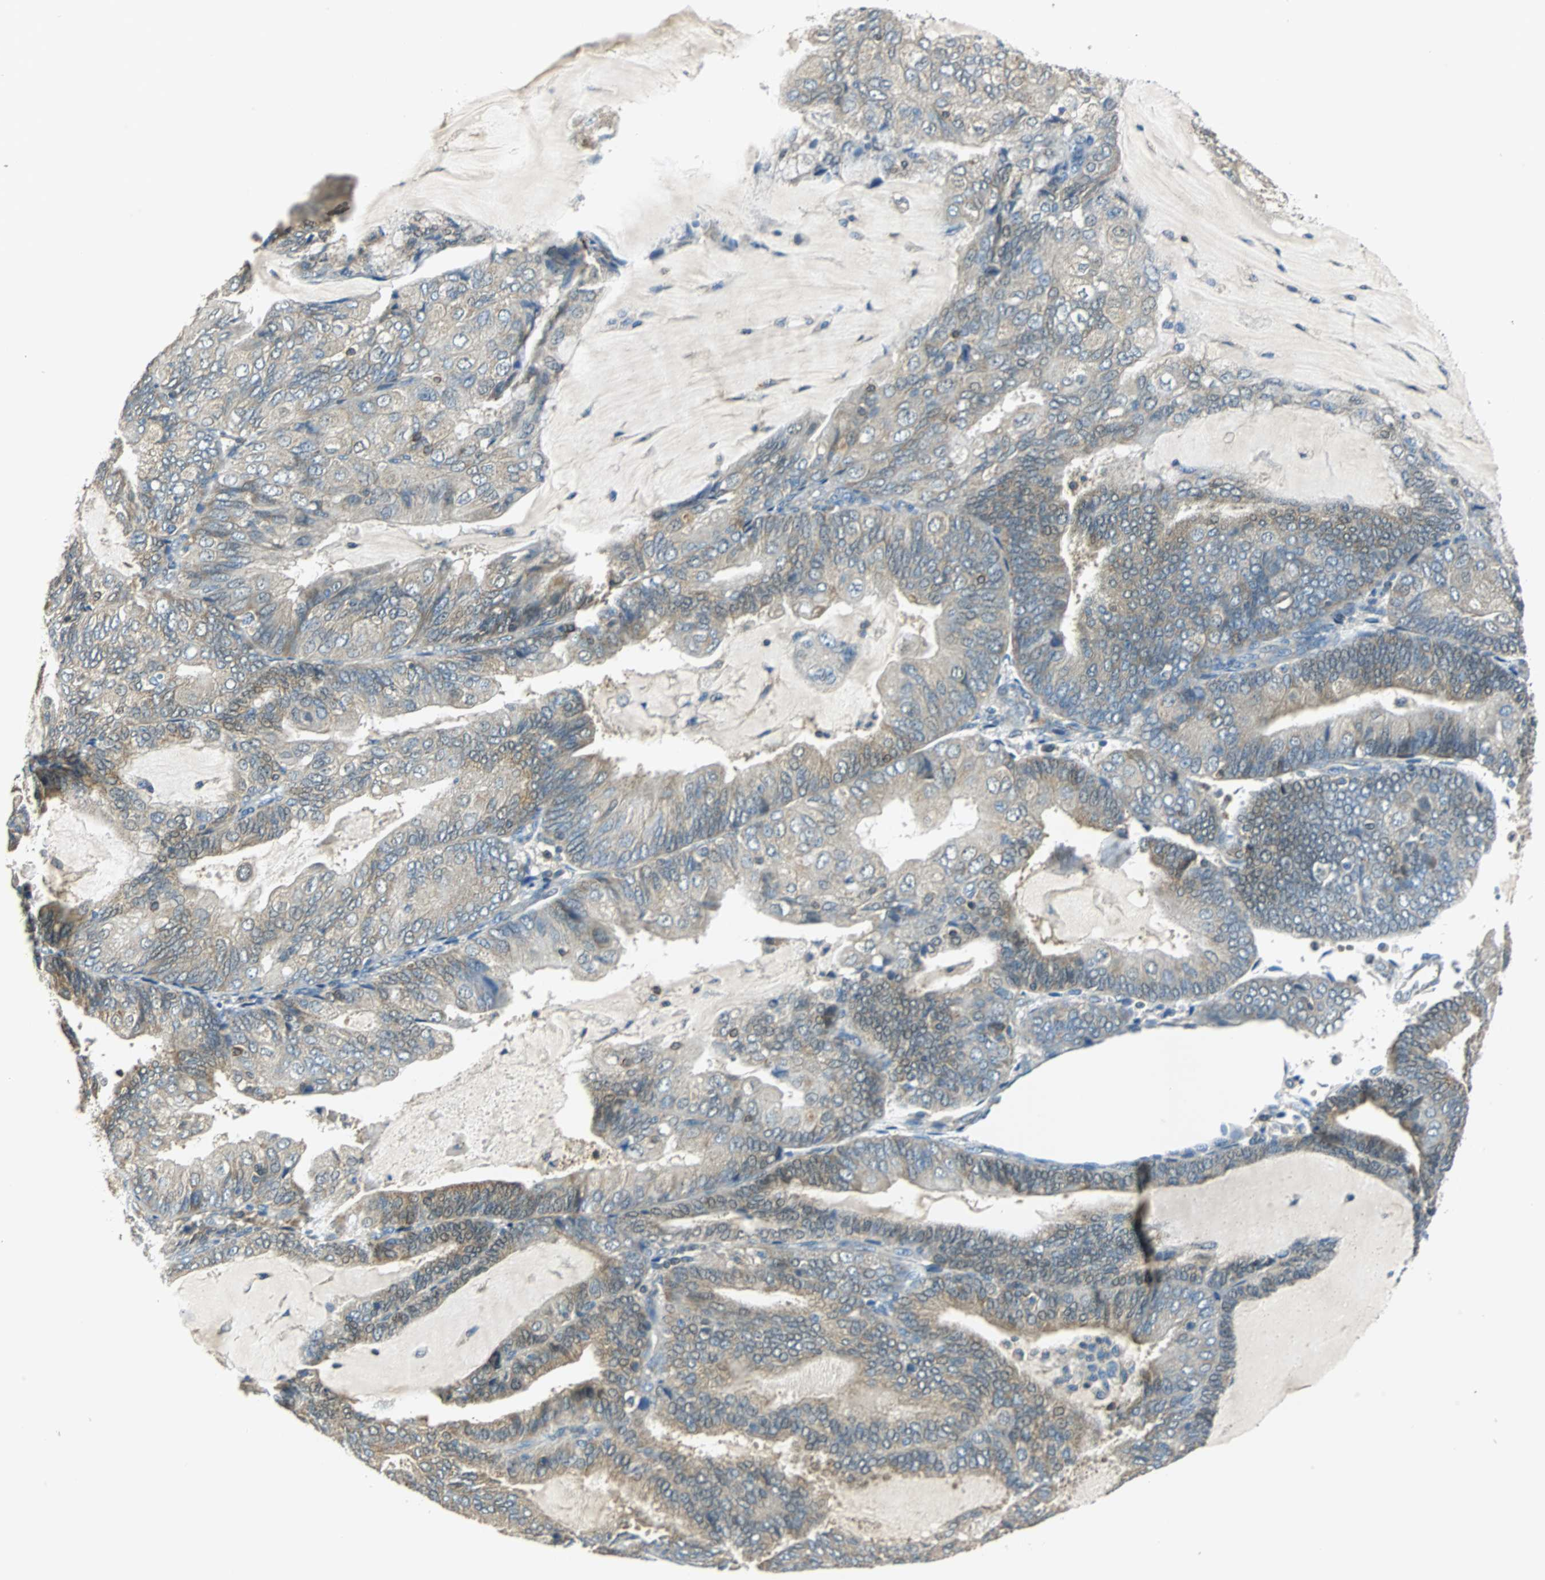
{"staining": {"intensity": "weak", "quantity": ">75%", "location": "cytoplasmic/membranous"}, "tissue": "endometrial cancer", "cell_type": "Tumor cells", "image_type": "cancer", "snomed": [{"axis": "morphology", "description": "Adenocarcinoma, NOS"}, {"axis": "topography", "description": "Endometrium"}], "caption": "Endometrial adenocarcinoma stained with immunohistochemistry (IHC) displays weak cytoplasmic/membranous positivity in about >75% of tumor cells.", "gene": "CPA3", "patient": {"sex": "female", "age": 81}}